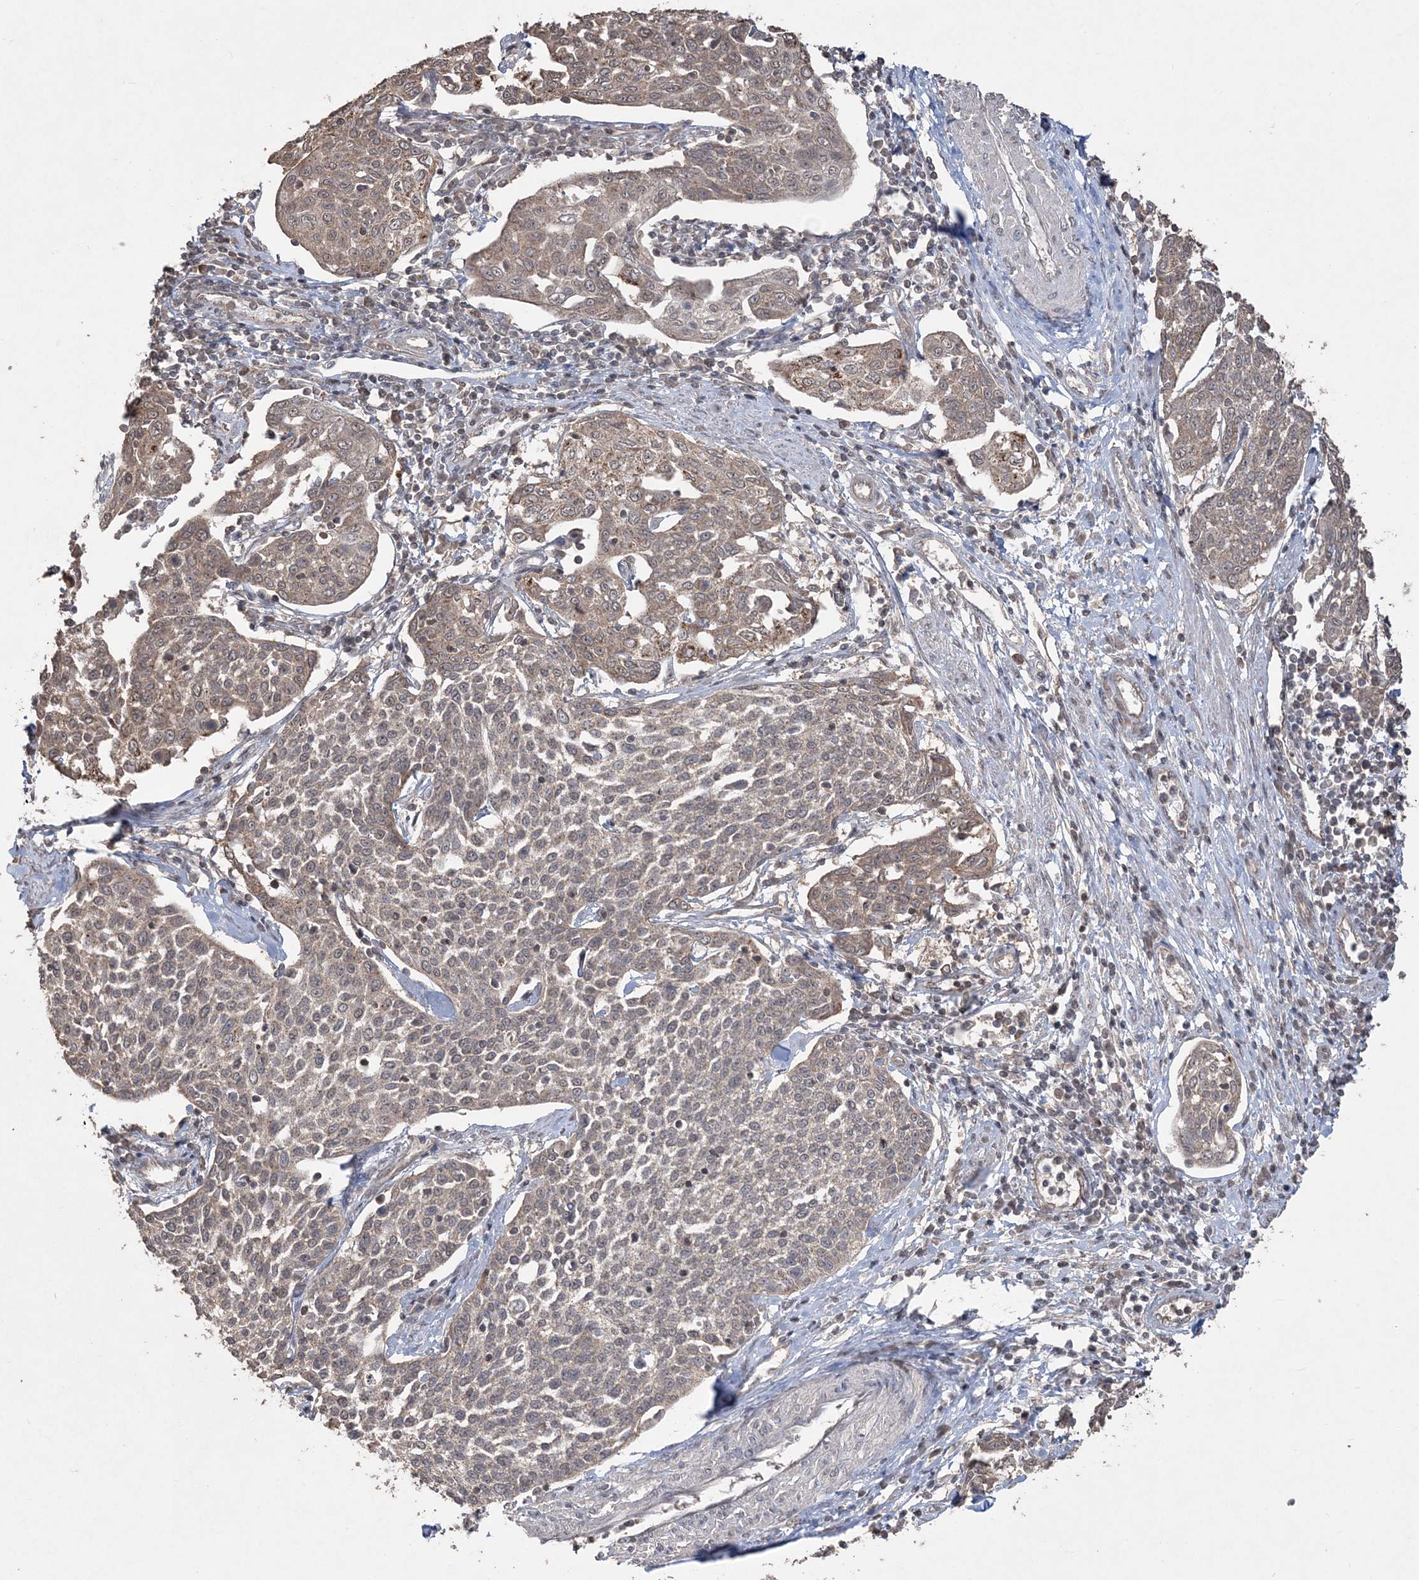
{"staining": {"intensity": "weak", "quantity": "25%-75%", "location": "cytoplasmic/membranous"}, "tissue": "cervical cancer", "cell_type": "Tumor cells", "image_type": "cancer", "snomed": [{"axis": "morphology", "description": "Squamous cell carcinoma, NOS"}, {"axis": "topography", "description": "Cervix"}], "caption": "There is low levels of weak cytoplasmic/membranous positivity in tumor cells of squamous cell carcinoma (cervical), as demonstrated by immunohistochemical staining (brown color).", "gene": "EHHADH", "patient": {"sex": "female", "age": 34}}